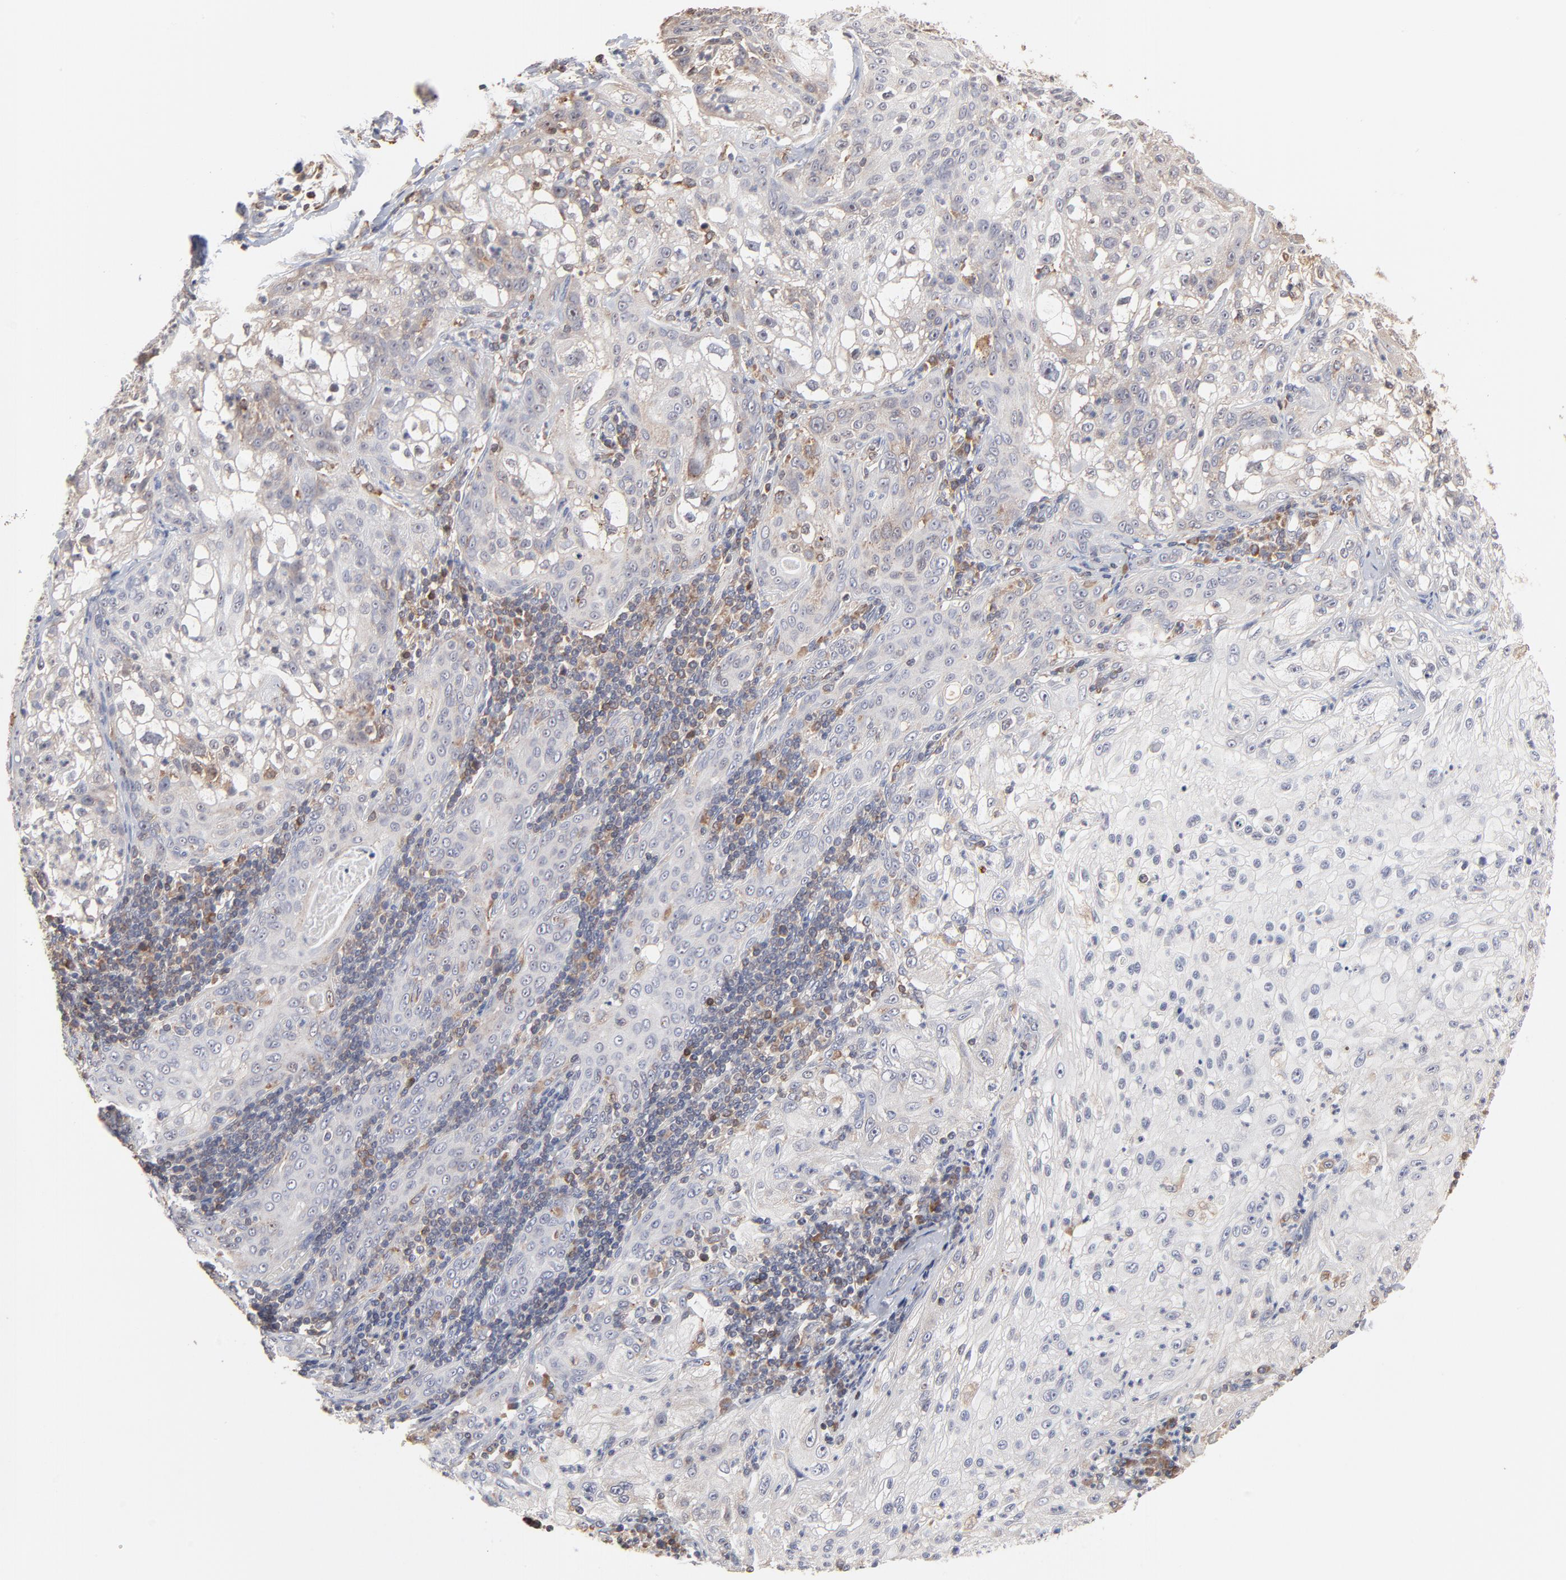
{"staining": {"intensity": "weak", "quantity": "<25%", "location": "cytoplasmic/membranous"}, "tissue": "lung cancer", "cell_type": "Tumor cells", "image_type": "cancer", "snomed": [{"axis": "morphology", "description": "Inflammation, NOS"}, {"axis": "morphology", "description": "Squamous cell carcinoma, NOS"}, {"axis": "topography", "description": "Lymph node"}, {"axis": "topography", "description": "Soft tissue"}, {"axis": "topography", "description": "Lung"}], "caption": "A histopathology image of human squamous cell carcinoma (lung) is negative for staining in tumor cells.", "gene": "RNF213", "patient": {"sex": "male", "age": 66}}